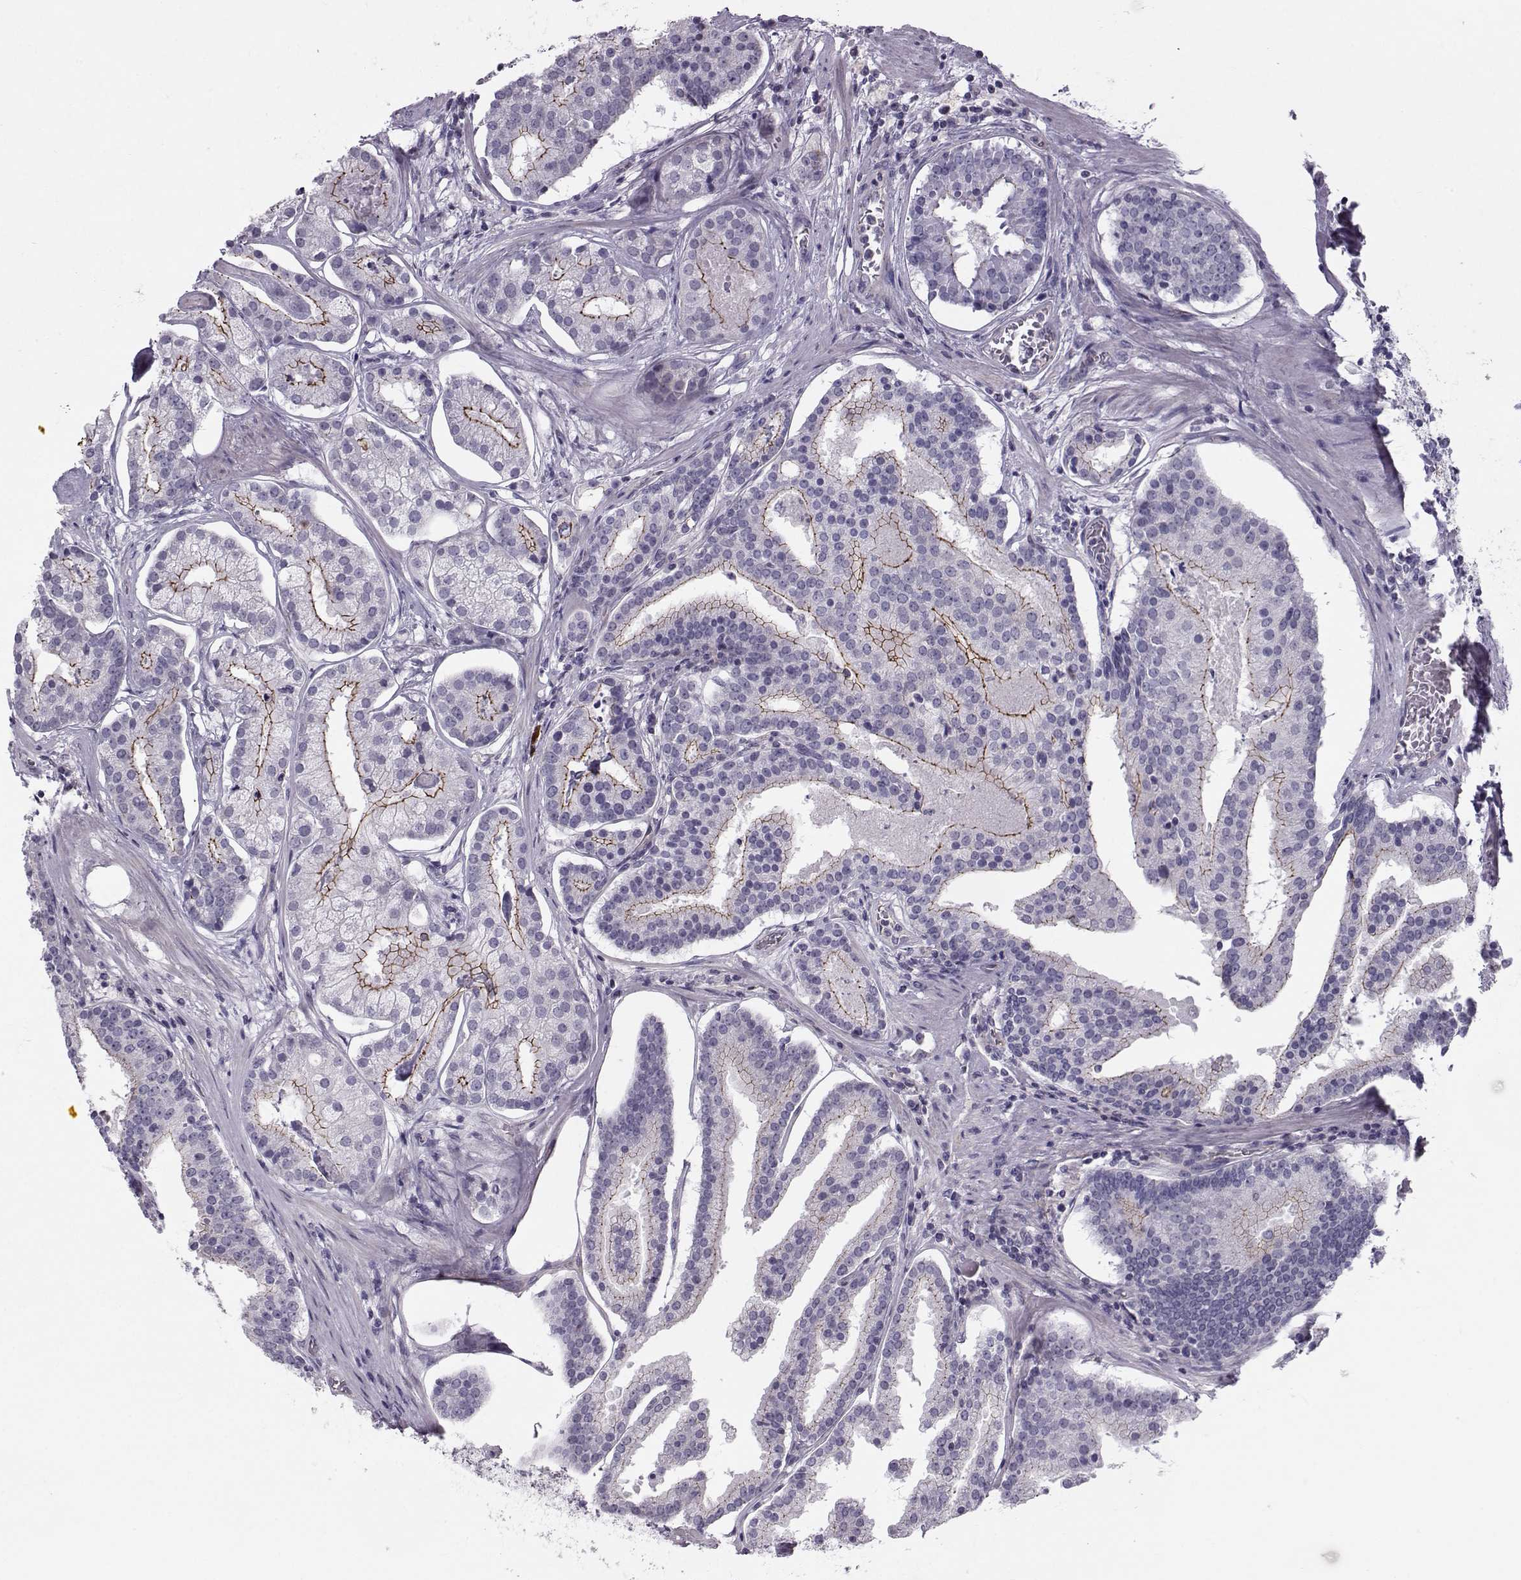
{"staining": {"intensity": "strong", "quantity": "<25%", "location": "cytoplasmic/membranous"}, "tissue": "prostate cancer", "cell_type": "Tumor cells", "image_type": "cancer", "snomed": [{"axis": "morphology", "description": "Adenocarcinoma, NOS"}, {"axis": "topography", "description": "Prostate and seminal vesicle, NOS"}, {"axis": "topography", "description": "Prostate"}], "caption": "Immunohistochemistry micrograph of prostate cancer (adenocarcinoma) stained for a protein (brown), which shows medium levels of strong cytoplasmic/membranous staining in about <25% of tumor cells.", "gene": "MAST1", "patient": {"sex": "male", "age": 44}}